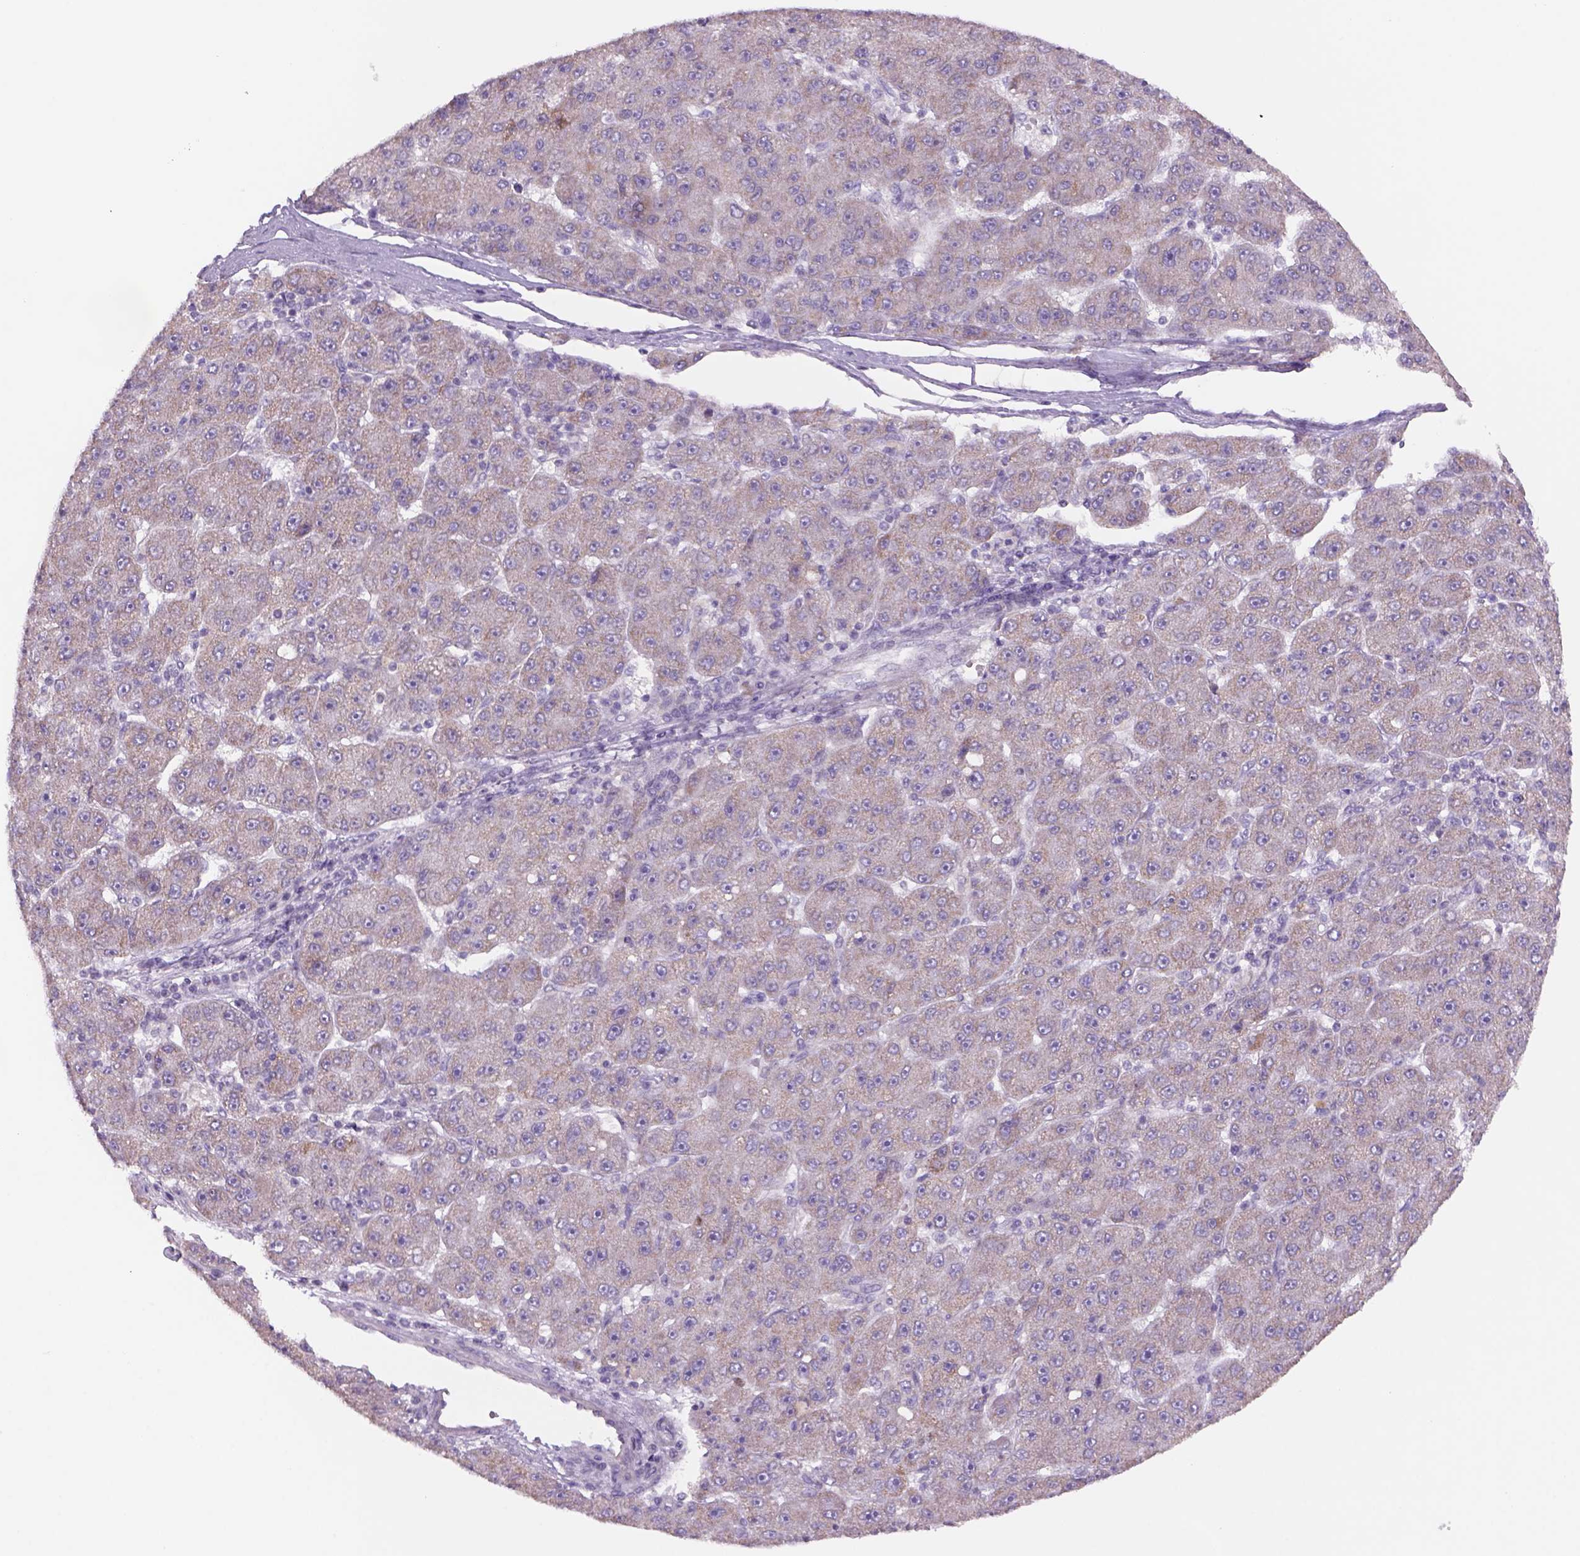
{"staining": {"intensity": "weak", "quantity": ">75%", "location": "cytoplasmic/membranous"}, "tissue": "liver cancer", "cell_type": "Tumor cells", "image_type": "cancer", "snomed": [{"axis": "morphology", "description": "Carcinoma, Hepatocellular, NOS"}, {"axis": "topography", "description": "Liver"}], "caption": "There is low levels of weak cytoplasmic/membranous positivity in tumor cells of hepatocellular carcinoma (liver), as demonstrated by immunohistochemical staining (brown color).", "gene": "ADGRV1", "patient": {"sex": "male", "age": 67}}